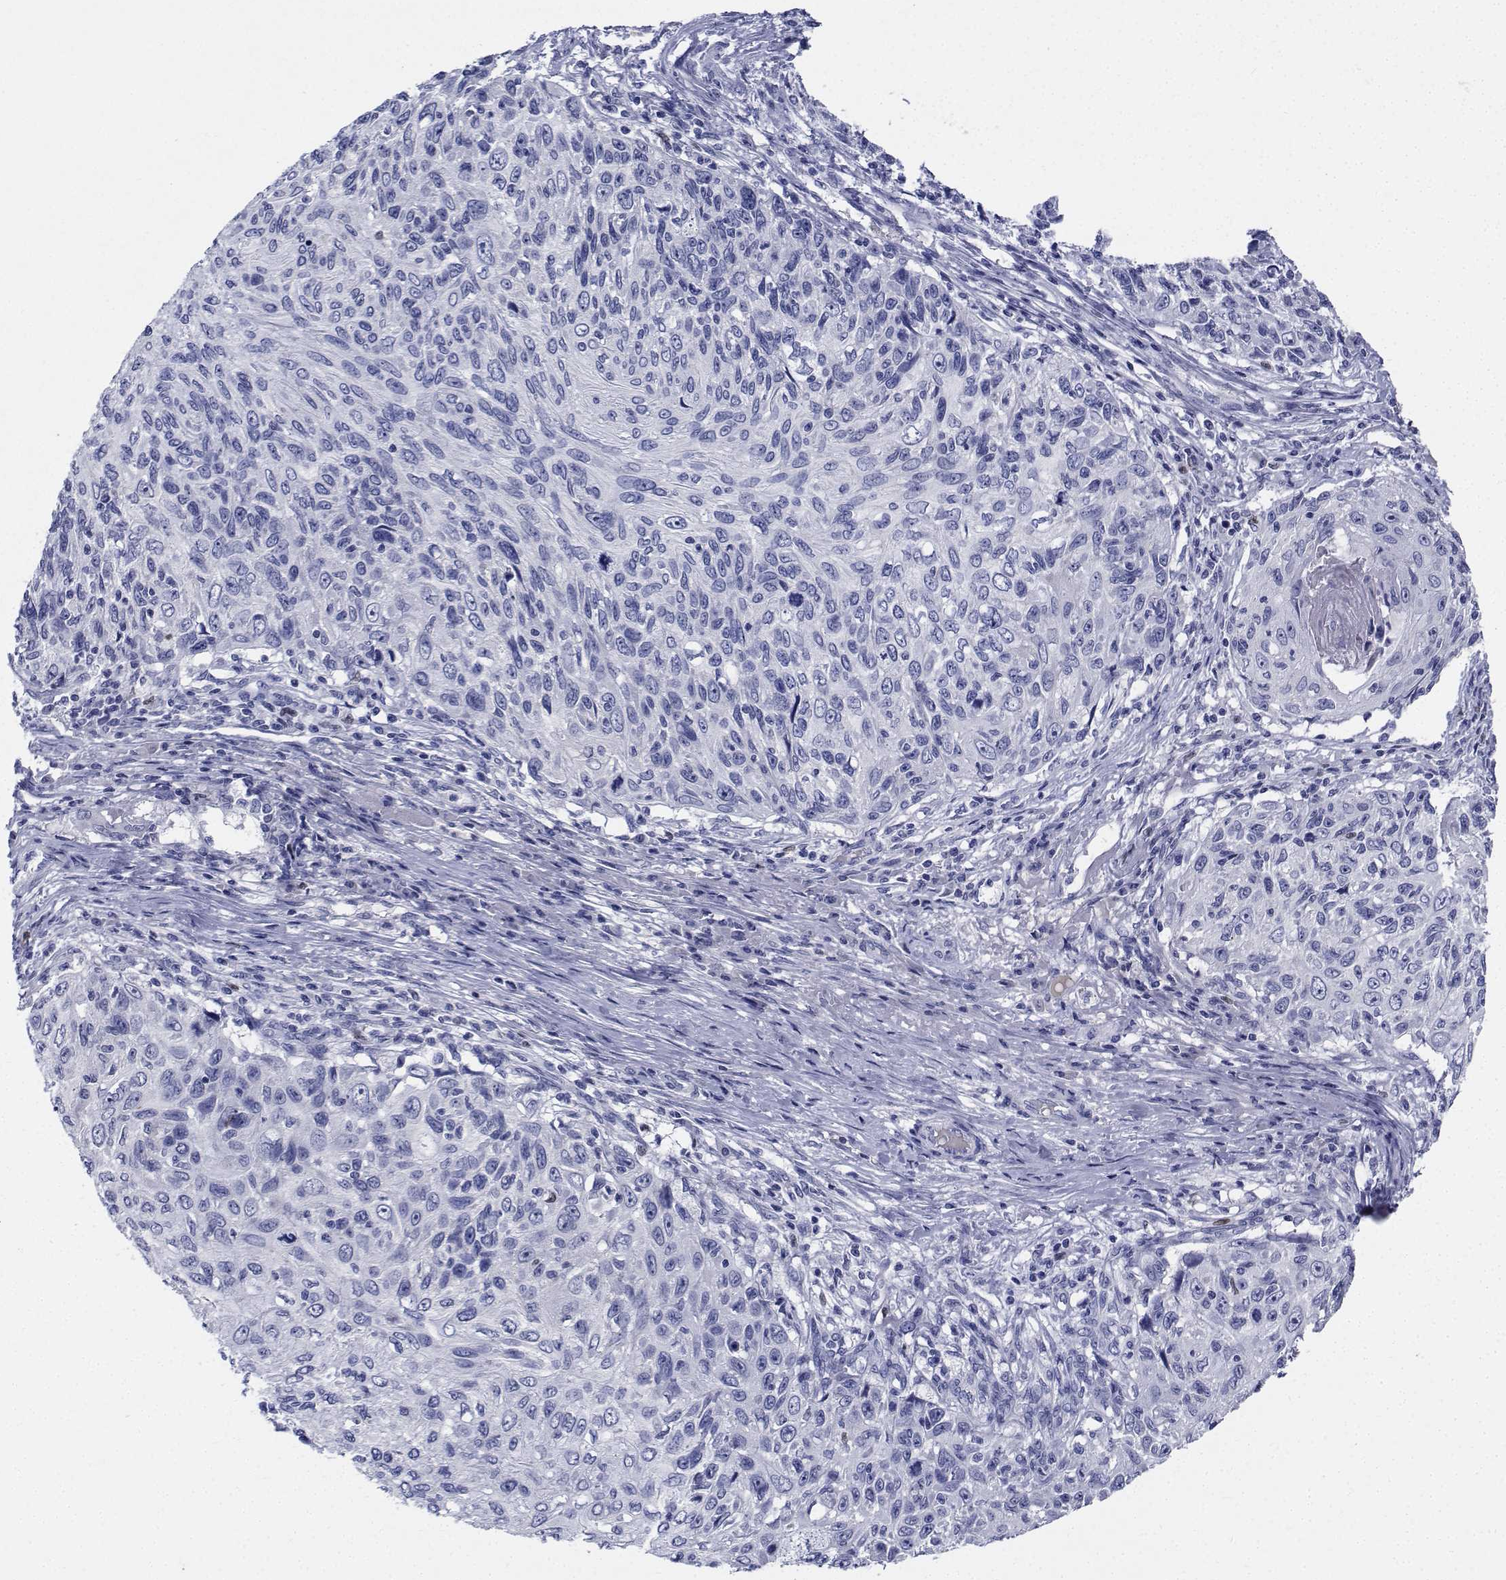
{"staining": {"intensity": "negative", "quantity": "none", "location": "none"}, "tissue": "skin cancer", "cell_type": "Tumor cells", "image_type": "cancer", "snomed": [{"axis": "morphology", "description": "Squamous cell carcinoma, NOS"}, {"axis": "topography", "description": "Skin"}], "caption": "Immunohistochemistry of skin cancer displays no staining in tumor cells. The staining is performed using DAB (3,3'-diaminobenzidine) brown chromogen with nuclei counter-stained in using hematoxylin.", "gene": "PLXNA4", "patient": {"sex": "male", "age": 92}}